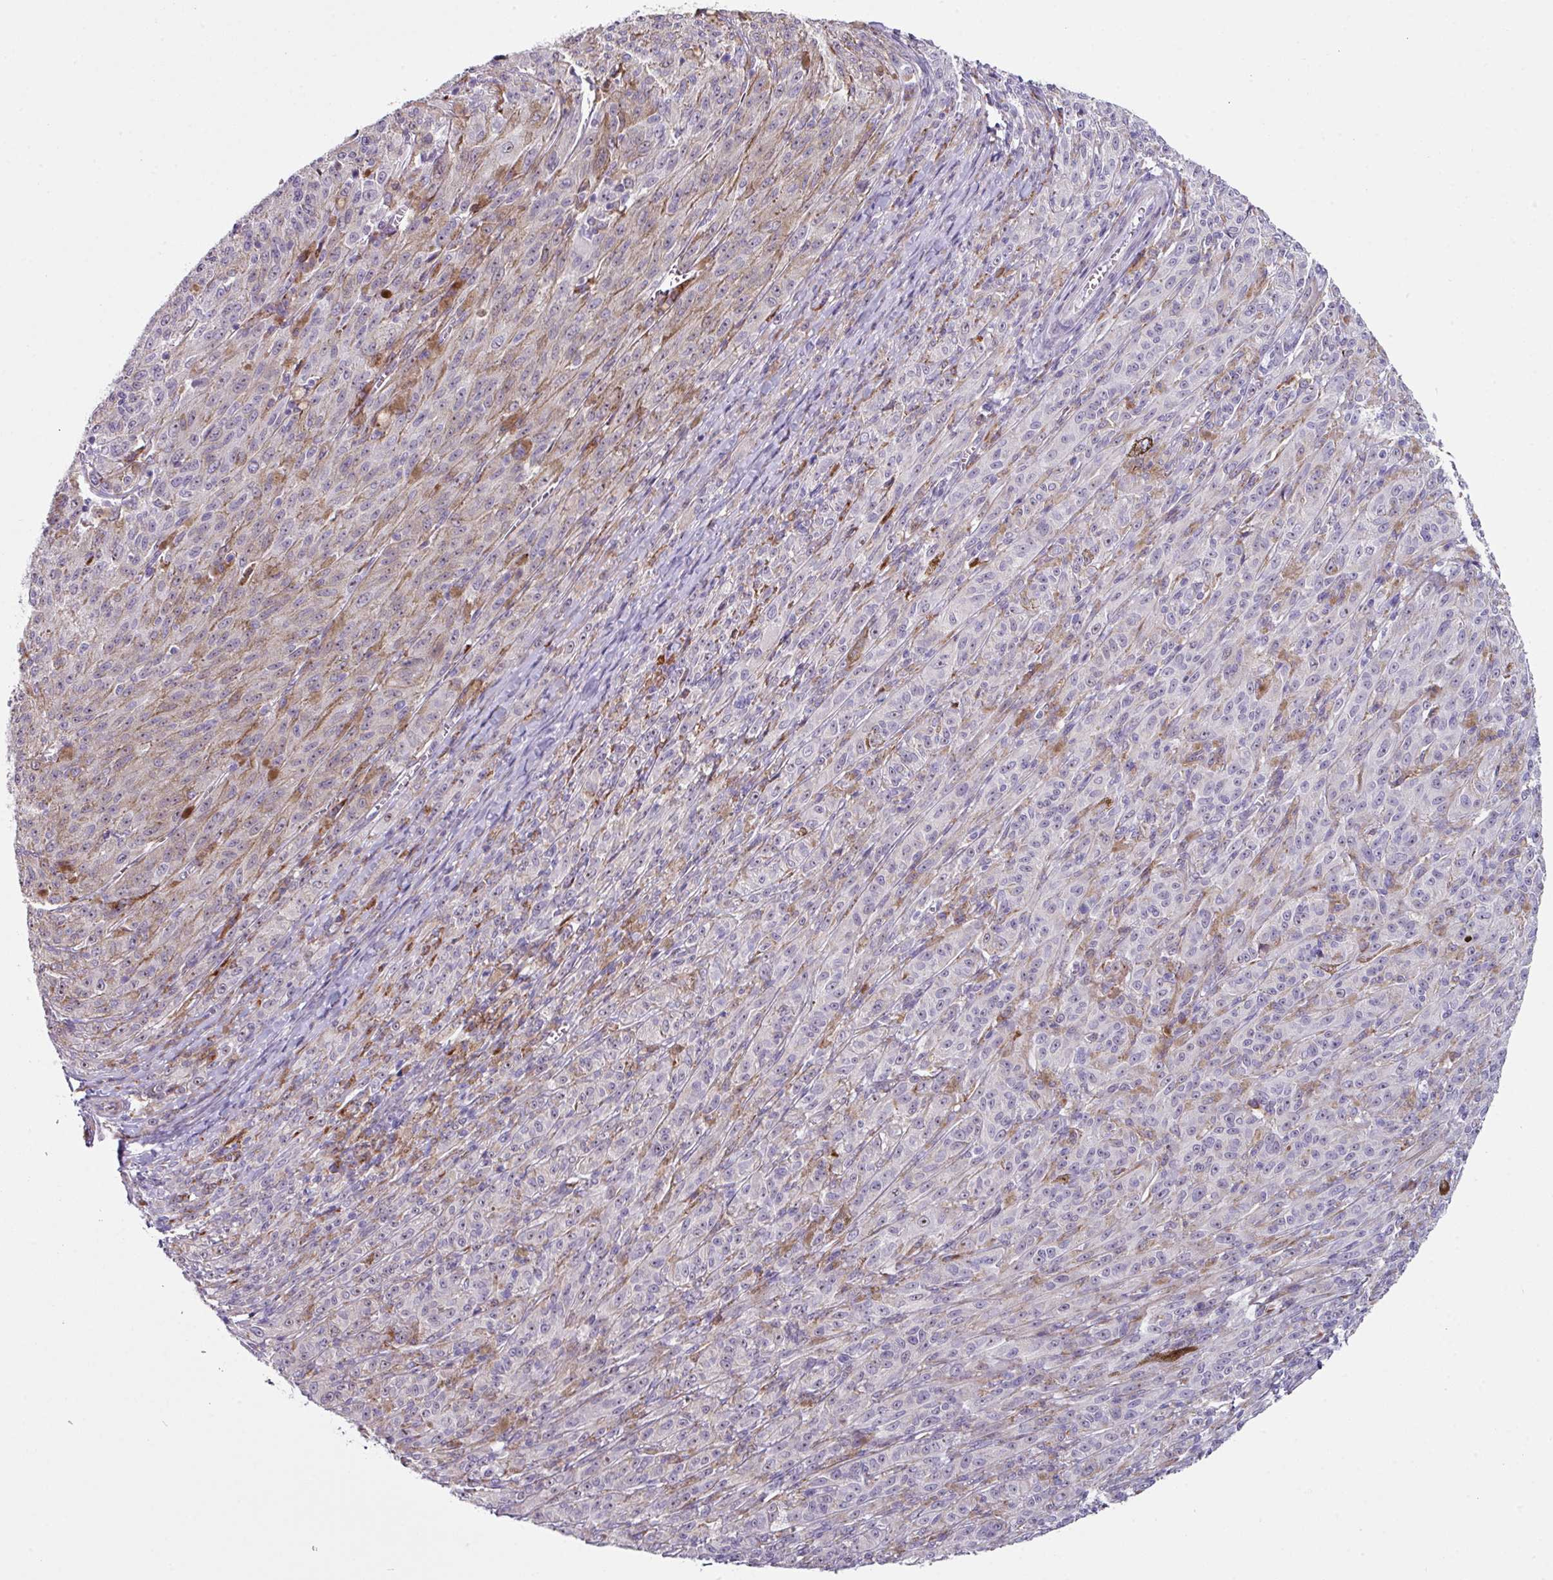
{"staining": {"intensity": "negative", "quantity": "none", "location": "none"}, "tissue": "melanoma", "cell_type": "Tumor cells", "image_type": "cancer", "snomed": [{"axis": "morphology", "description": "Malignant melanoma, NOS"}, {"axis": "topography", "description": "Skin"}], "caption": "Melanoma was stained to show a protein in brown. There is no significant expression in tumor cells. (Stains: DAB (3,3'-diaminobenzidine) immunohistochemistry (IHC) with hematoxylin counter stain, Microscopy: brightfield microscopy at high magnification).", "gene": "BMS1", "patient": {"sex": "female", "age": 52}}